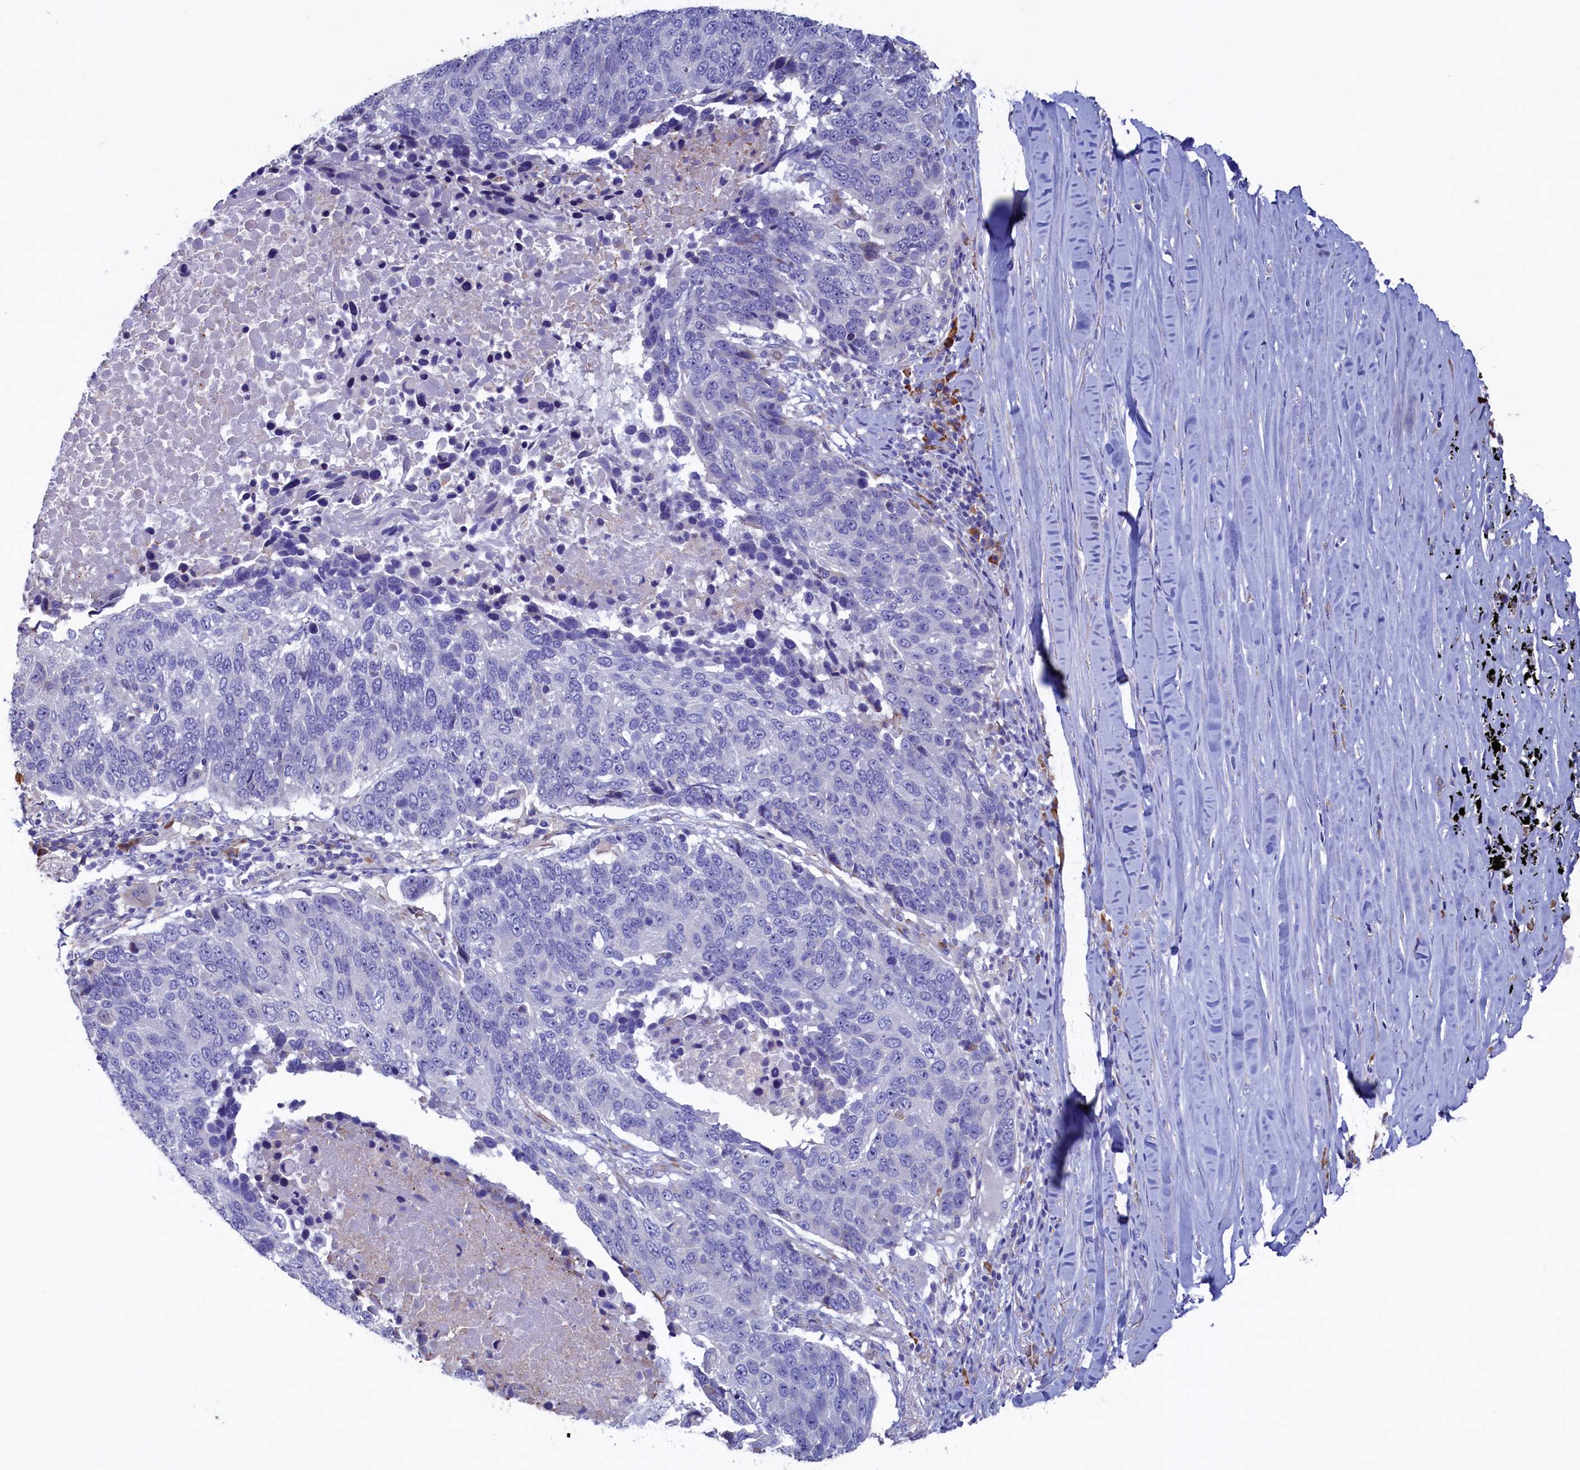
{"staining": {"intensity": "negative", "quantity": "none", "location": "none"}, "tissue": "lung cancer", "cell_type": "Tumor cells", "image_type": "cancer", "snomed": [{"axis": "morphology", "description": "Normal tissue, NOS"}, {"axis": "morphology", "description": "Squamous cell carcinoma, NOS"}, {"axis": "topography", "description": "Lymph node"}, {"axis": "topography", "description": "Lung"}], "caption": "Tumor cells show no significant expression in lung squamous cell carcinoma.", "gene": "CBLIF", "patient": {"sex": "male", "age": 66}}